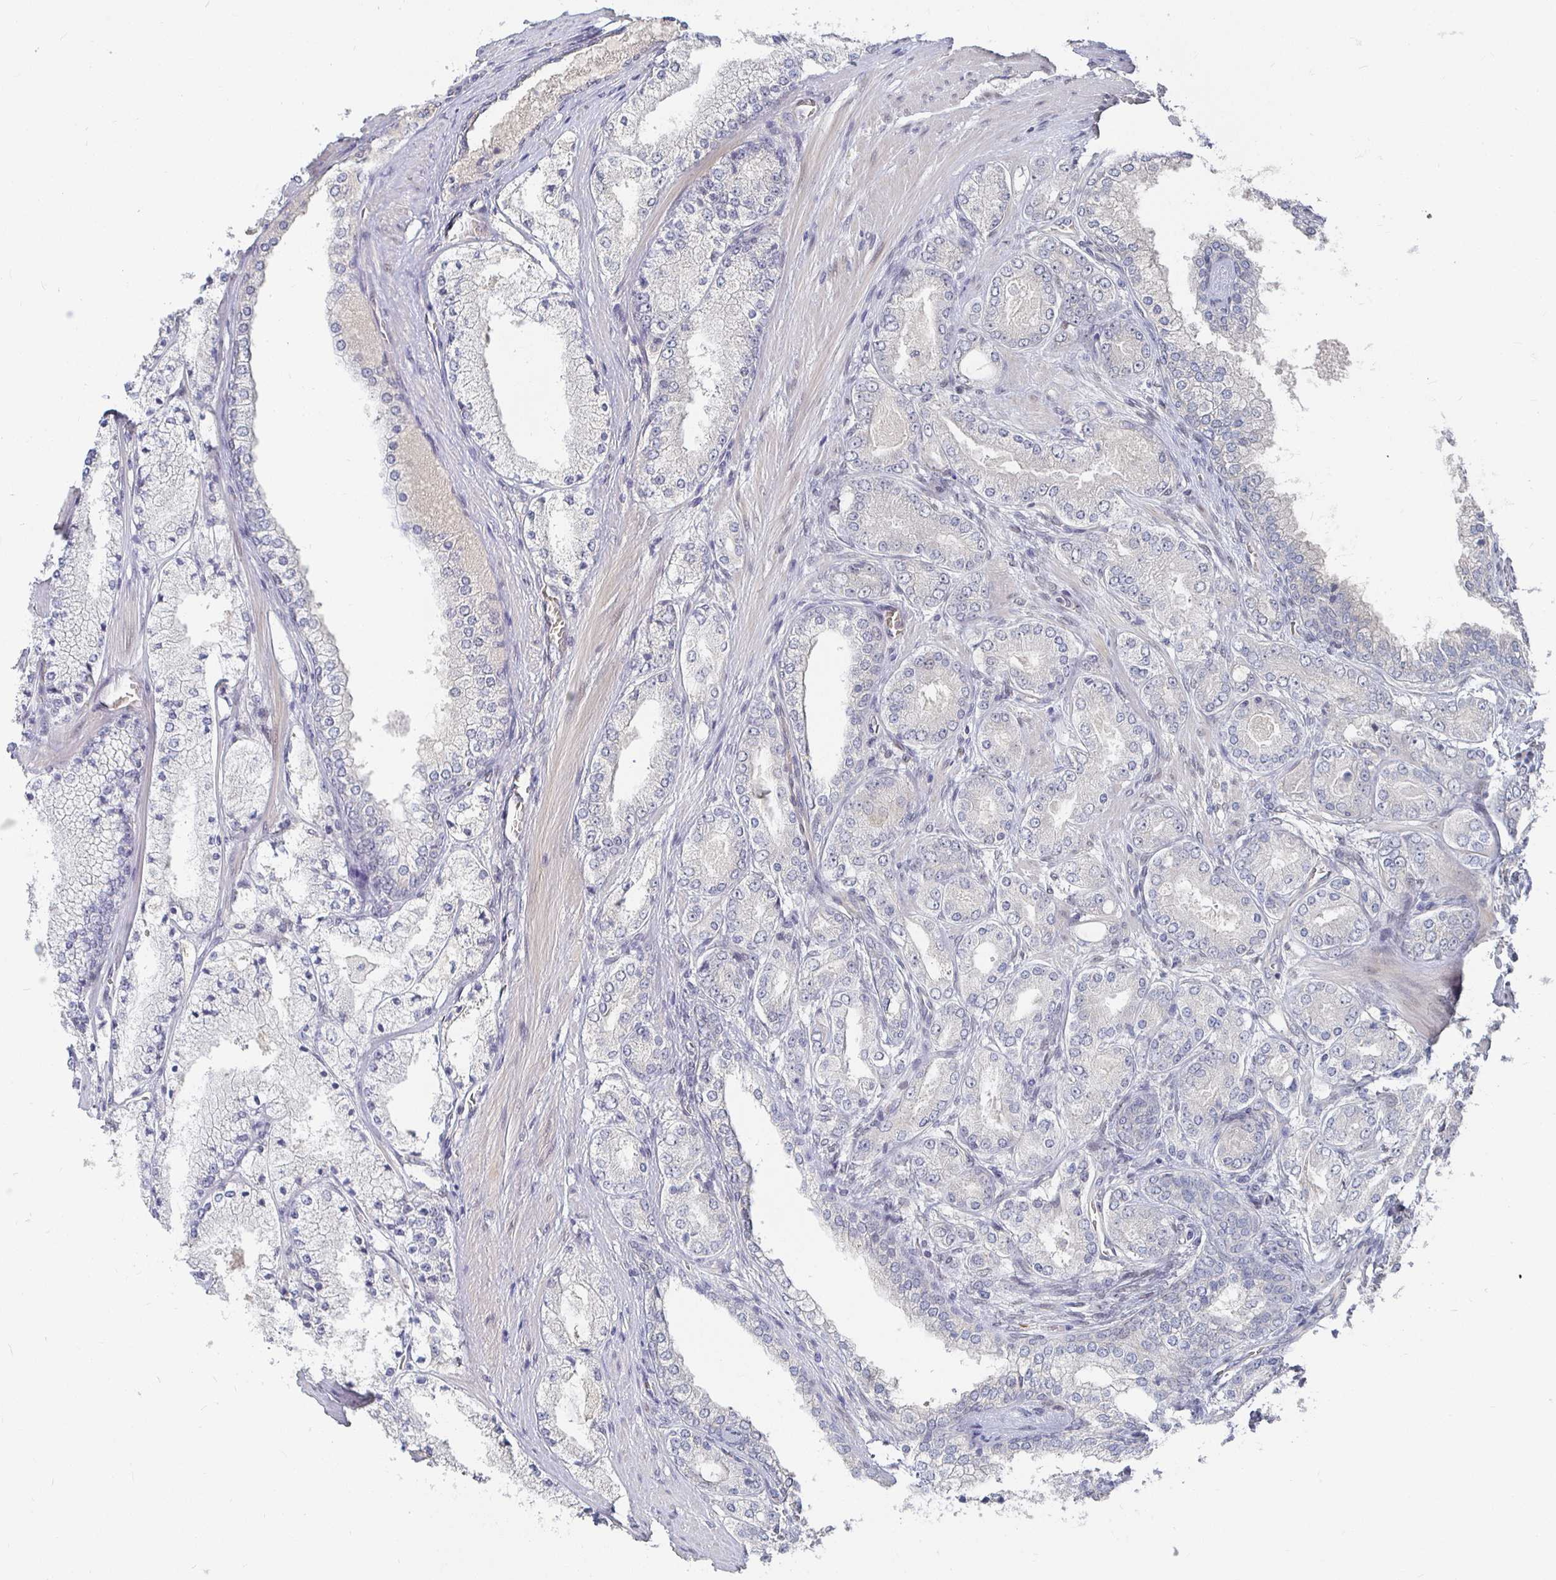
{"staining": {"intensity": "negative", "quantity": "none", "location": "none"}, "tissue": "prostate cancer", "cell_type": "Tumor cells", "image_type": "cancer", "snomed": [{"axis": "morphology", "description": "Adenocarcinoma, High grade"}, {"axis": "topography", "description": "Prostate"}], "caption": "Tumor cells are negative for brown protein staining in prostate cancer. Nuclei are stained in blue.", "gene": "MEIS1", "patient": {"sex": "male", "age": 63}}